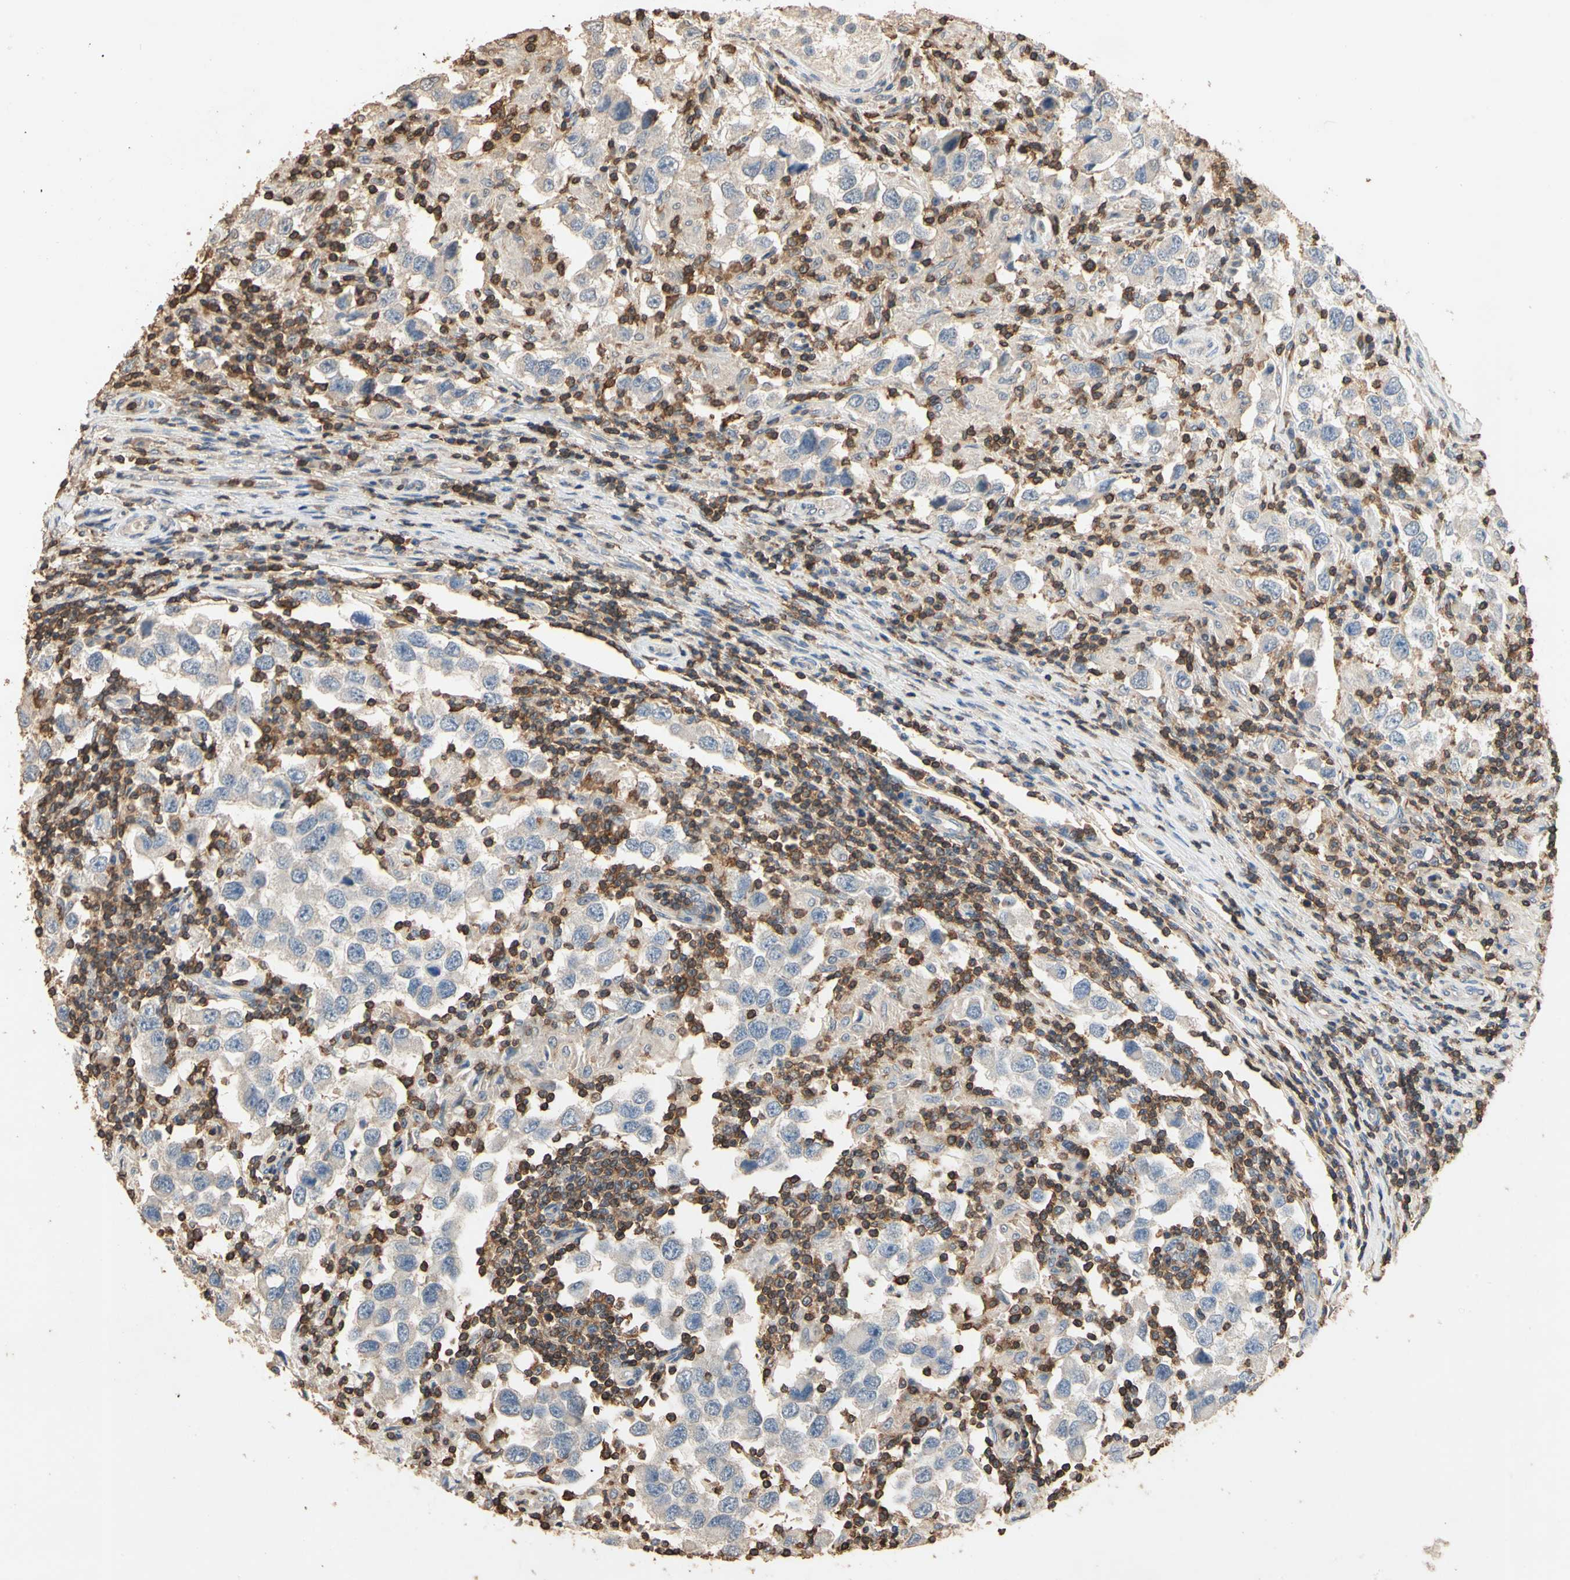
{"staining": {"intensity": "negative", "quantity": "none", "location": "none"}, "tissue": "testis cancer", "cell_type": "Tumor cells", "image_type": "cancer", "snomed": [{"axis": "morphology", "description": "Carcinoma, Embryonal, NOS"}, {"axis": "topography", "description": "Testis"}], "caption": "This is an immunohistochemistry (IHC) image of testis cancer (embryonal carcinoma). There is no staining in tumor cells.", "gene": "MAP3K10", "patient": {"sex": "male", "age": 21}}